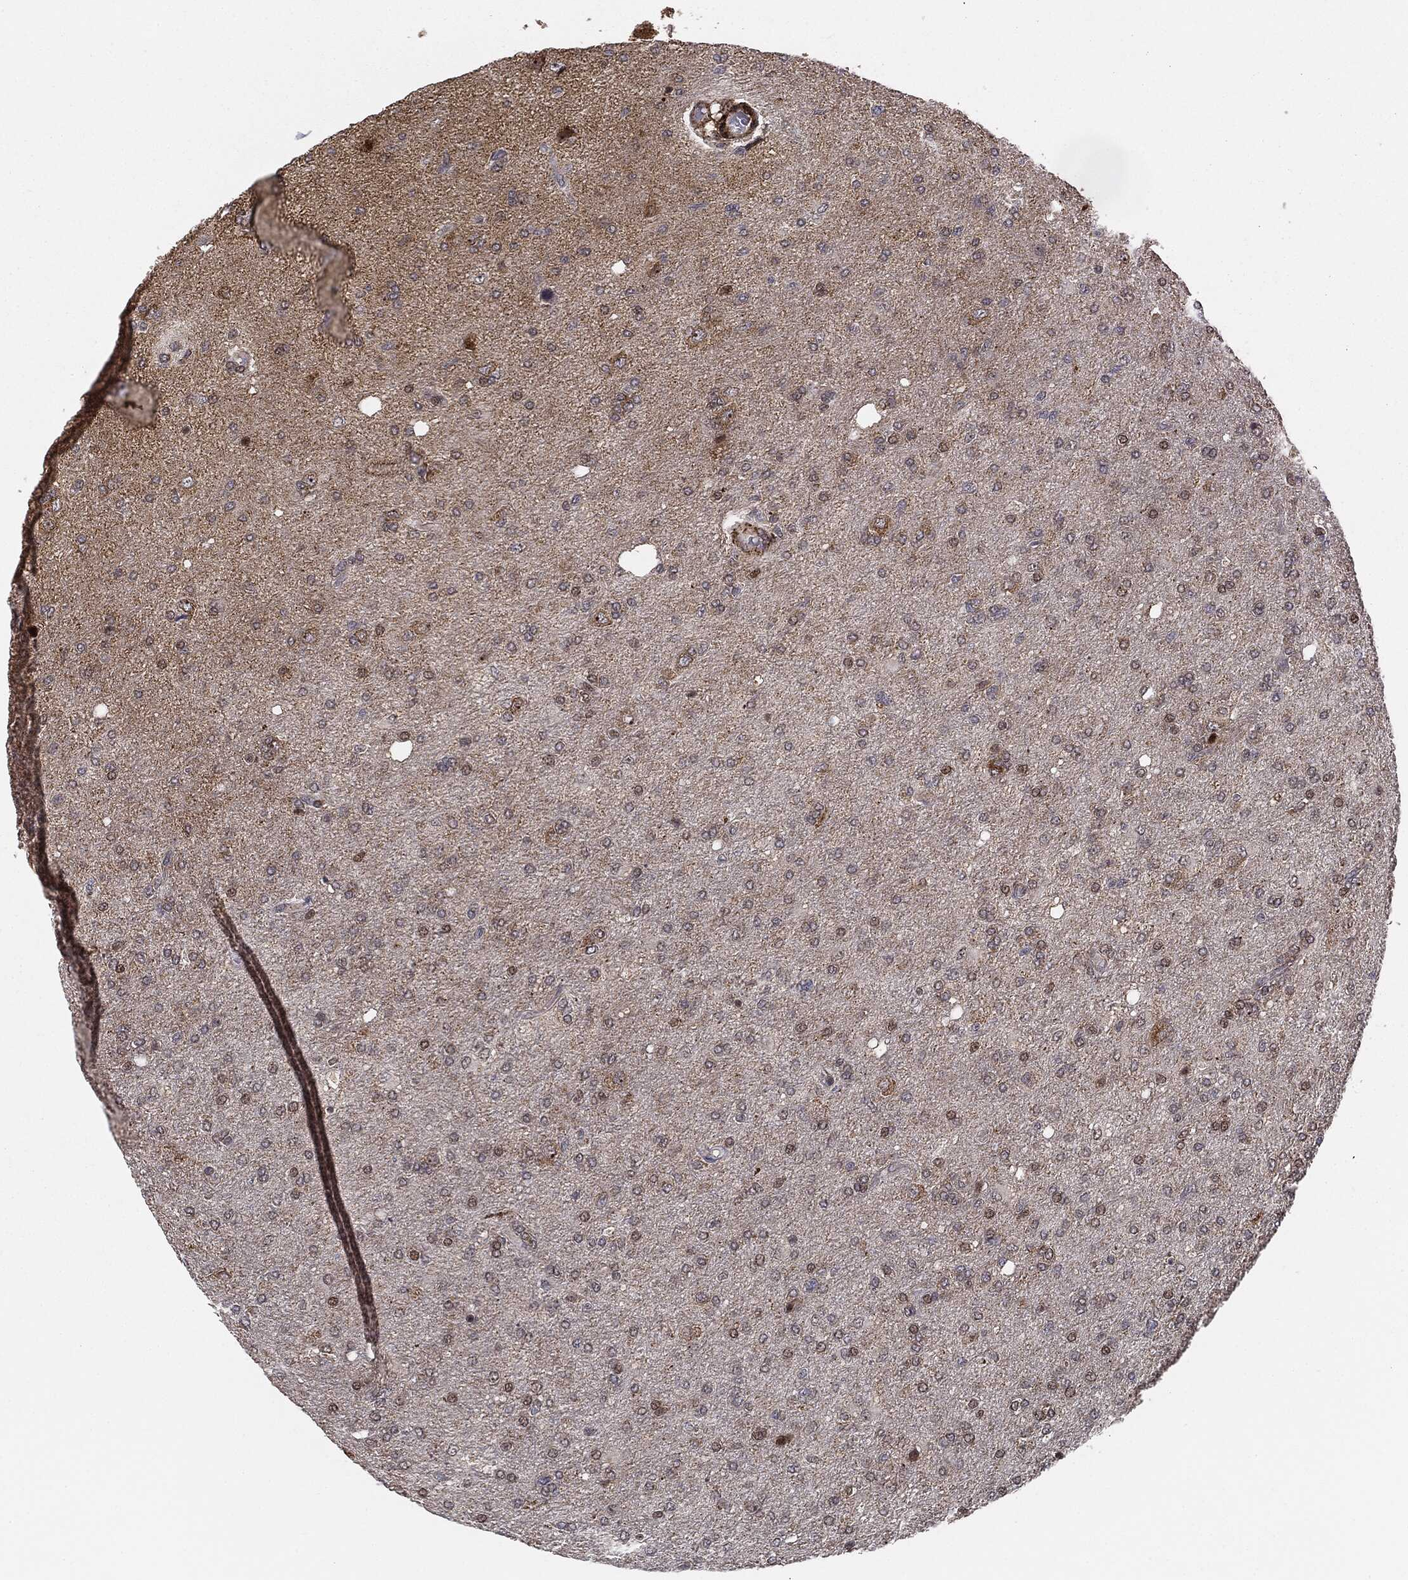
{"staining": {"intensity": "moderate", "quantity": "<25%", "location": "cytoplasmic/membranous"}, "tissue": "glioma", "cell_type": "Tumor cells", "image_type": "cancer", "snomed": [{"axis": "morphology", "description": "Glioma, malignant, High grade"}, {"axis": "topography", "description": "Cerebral cortex"}], "caption": "A high-resolution photomicrograph shows immunohistochemistry (IHC) staining of malignant glioma (high-grade), which reveals moderate cytoplasmic/membranous positivity in about <25% of tumor cells. The protein is shown in brown color, while the nuclei are stained blue.", "gene": "PTEN", "patient": {"sex": "male", "age": 70}}